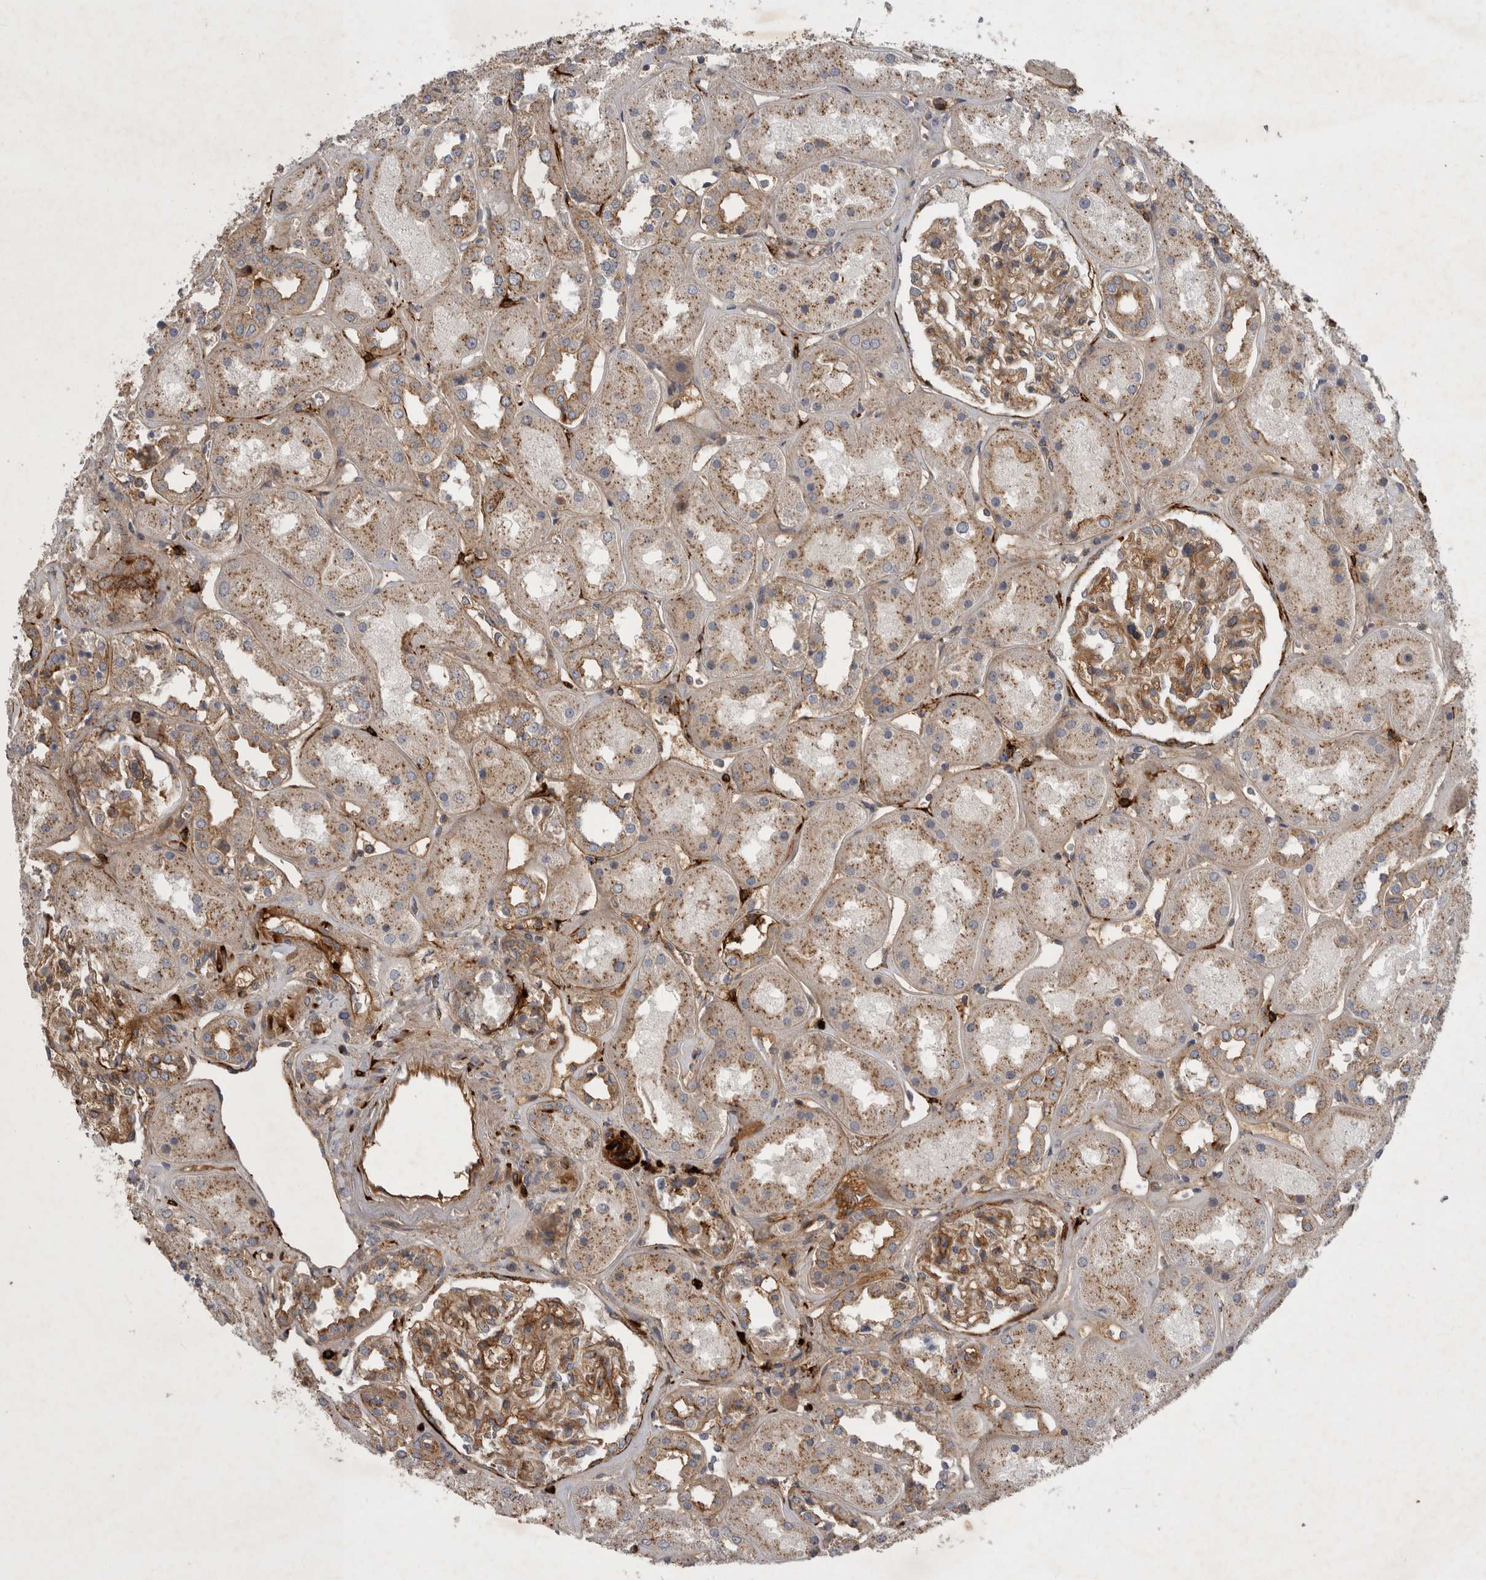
{"staining": {"intensity": "moderate", "quantity": ">75%", "location": "cytoplasmic/membranous"}, "tissue": "kidney", "cell_type": "Cells in glomeruli", "image_type": "normal", "snomed": [{"axis": "morphology", "description": "Normal tissue, NOS"}, {"axis": "topography", "description": "Kidney"}], "caption": "Kidney was stained to show a protein in brown. There is medium levels of moderate cytoplasmic/membranous expression in approximately >75% of cells in glomeruli. The staining was performed using DAB (3,3'-diaminobenzidine), with brown indicating positive protein expression. Nuclei are stained blue with hematoxylin.", "gene": "MLPH", "patient": {"sex": "male", "age": 70}}